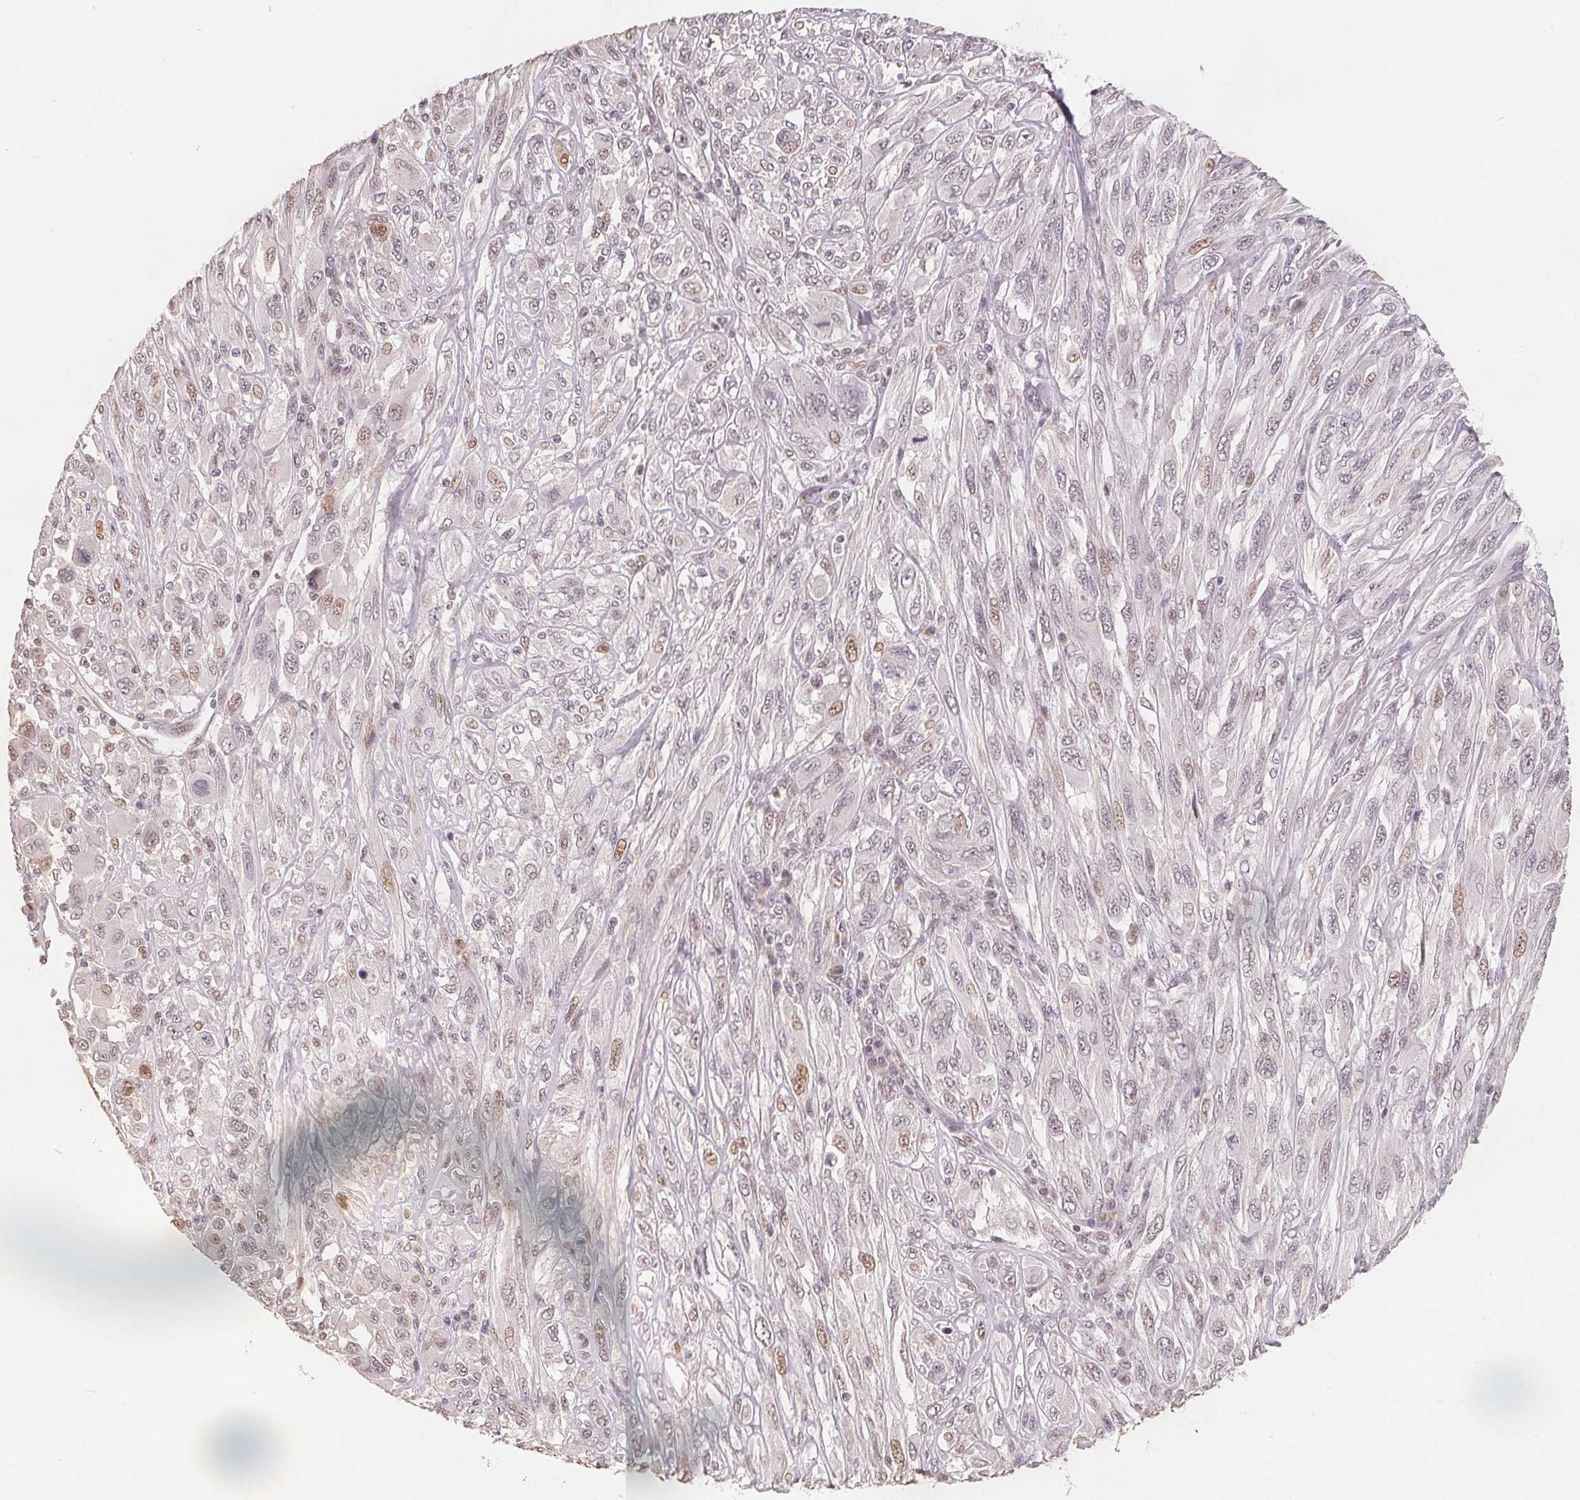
{"staining": {"intensity": "moderate", "quantity": "<25%", "location": "nuclear"}, "tissue": "melanoma", "cell_type": "Tumor cells", "image_type": "cancer", "snomed": [{"axis": "morphology", "description": "Malignant melanoma, NOS"}, {"axis": "topography", "description": "Skin"}], "caption": "Human malignant melanoma stained for a protein (brown) demonstrates moderate nuclear positive expression in approximately <25% of tumor cells.", "gene": "CCDC138", "patient": {"sex": "female", "age": 91}}